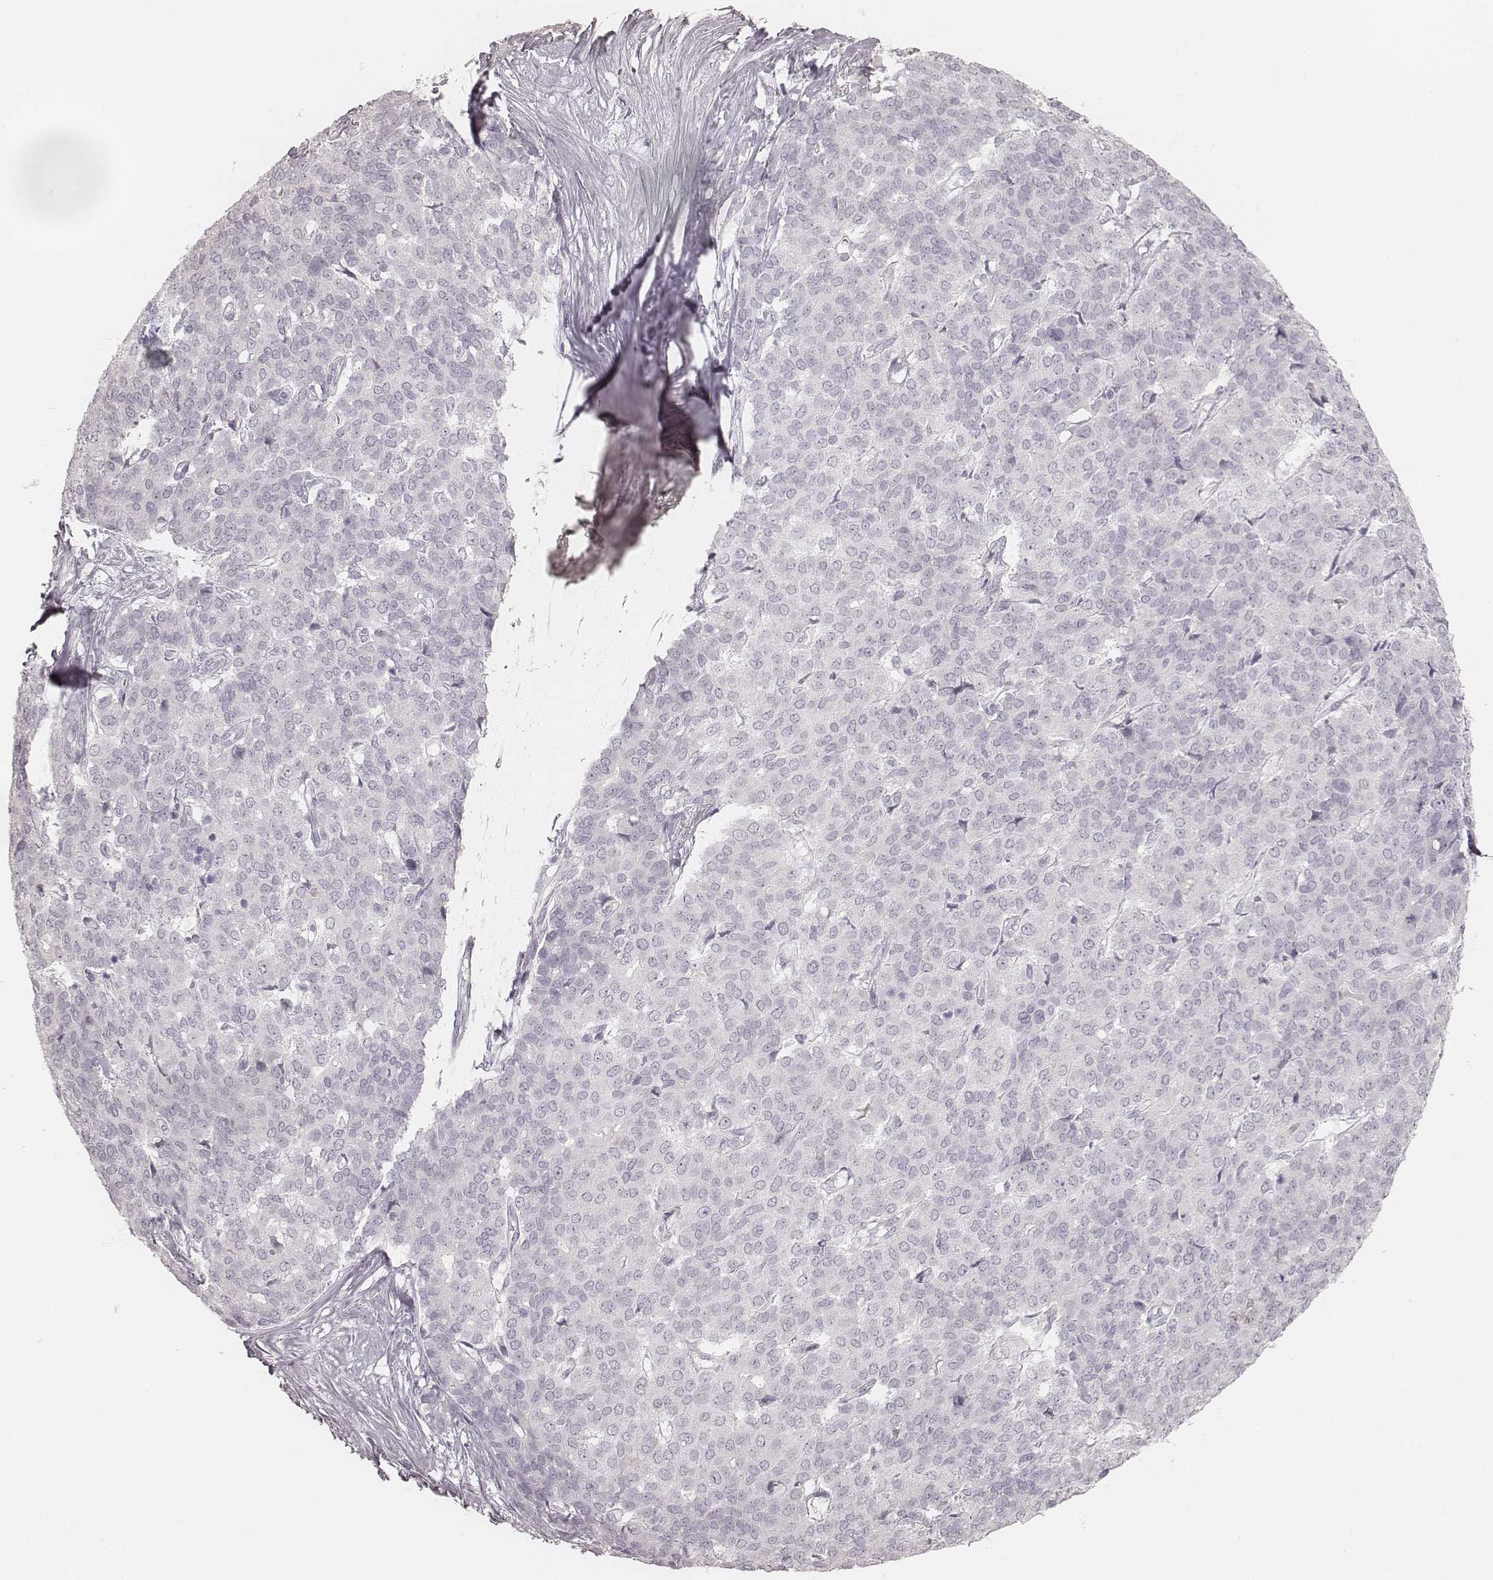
{"staining": {"intensity": "negative", "quantity": "none", "location": "none"}, "tissue": "liver cancer", "cell_type": "Tumor cells", "image_type": "cancer", "snomed": [{"axis": "morphology", "description": "Cholangiocarcinoma"}, {"axis": "topography", "description": "Liver"}], "caption": "Liver cancer was stained to show a protein in brown. There is no significant positivity in tumor cells. (DAB (3,3'-diaminobenzidine) immunohistochemistry (IHC), high magnification).", "gene": "KRT31", "patient": {"sex": "female", "age": 47}}